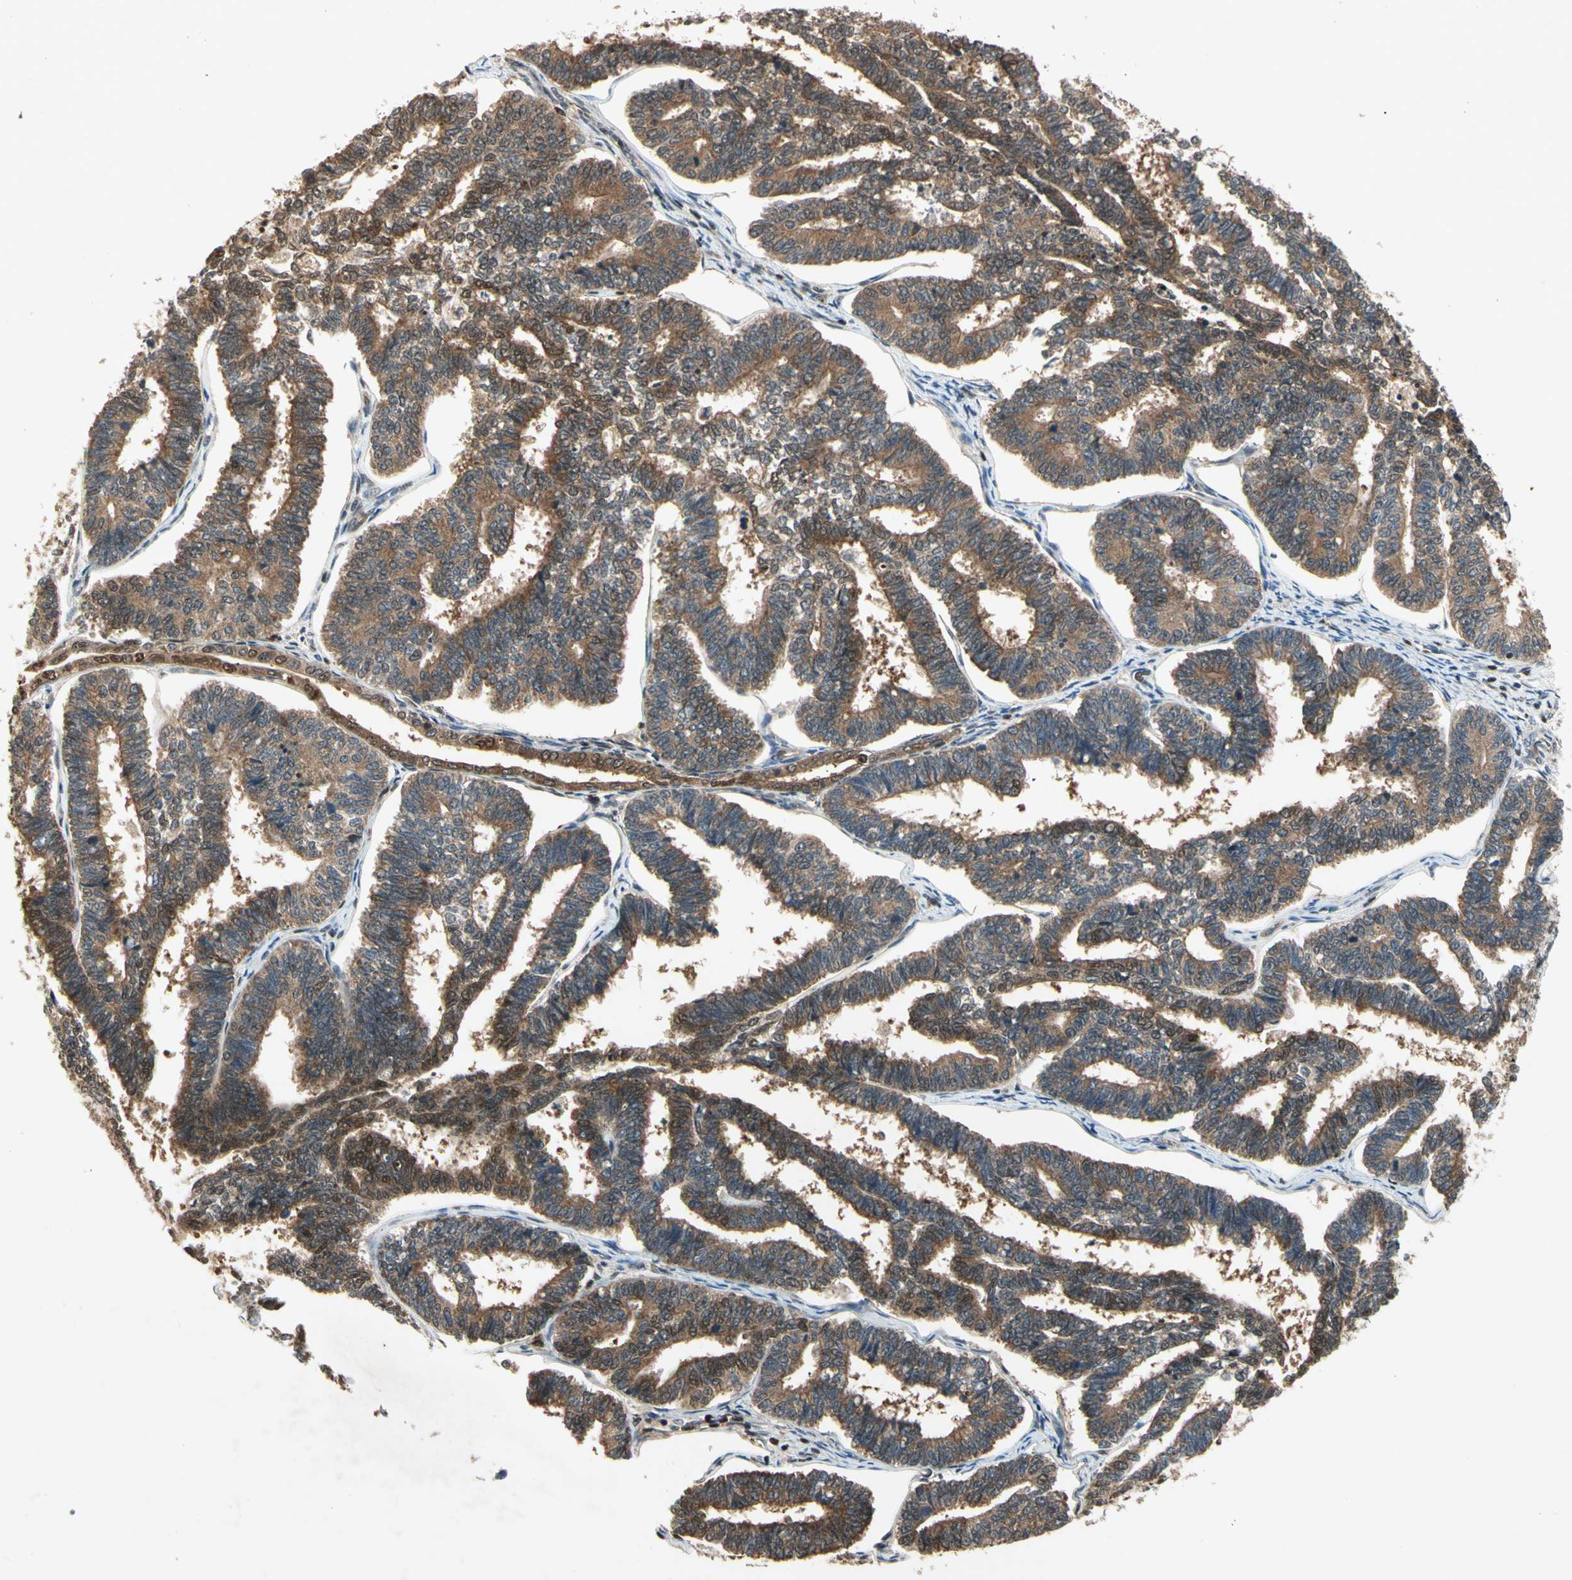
{"staining": {"intensity": "moderate", "quantity": ">75%", "location": "cytoplasmic/membranous"}, "tissue": "endometrial cancer", "cell_type": "Tumor cells", "image_type": "cancer", "snomed": [{"axis": "morphology", "description": "Adenocarcinoma, NOS"}, {"axis": "topography", "description": "Endometrium"}], "caption": "A micrograph of human endometrial cancer (adenocarcinoma) stained for a protein reveals moderate cytoplasmic/membranous brown staining in tumor cells.", "gene": "GSR", "patient": {"sex": "female", "age": 70}}